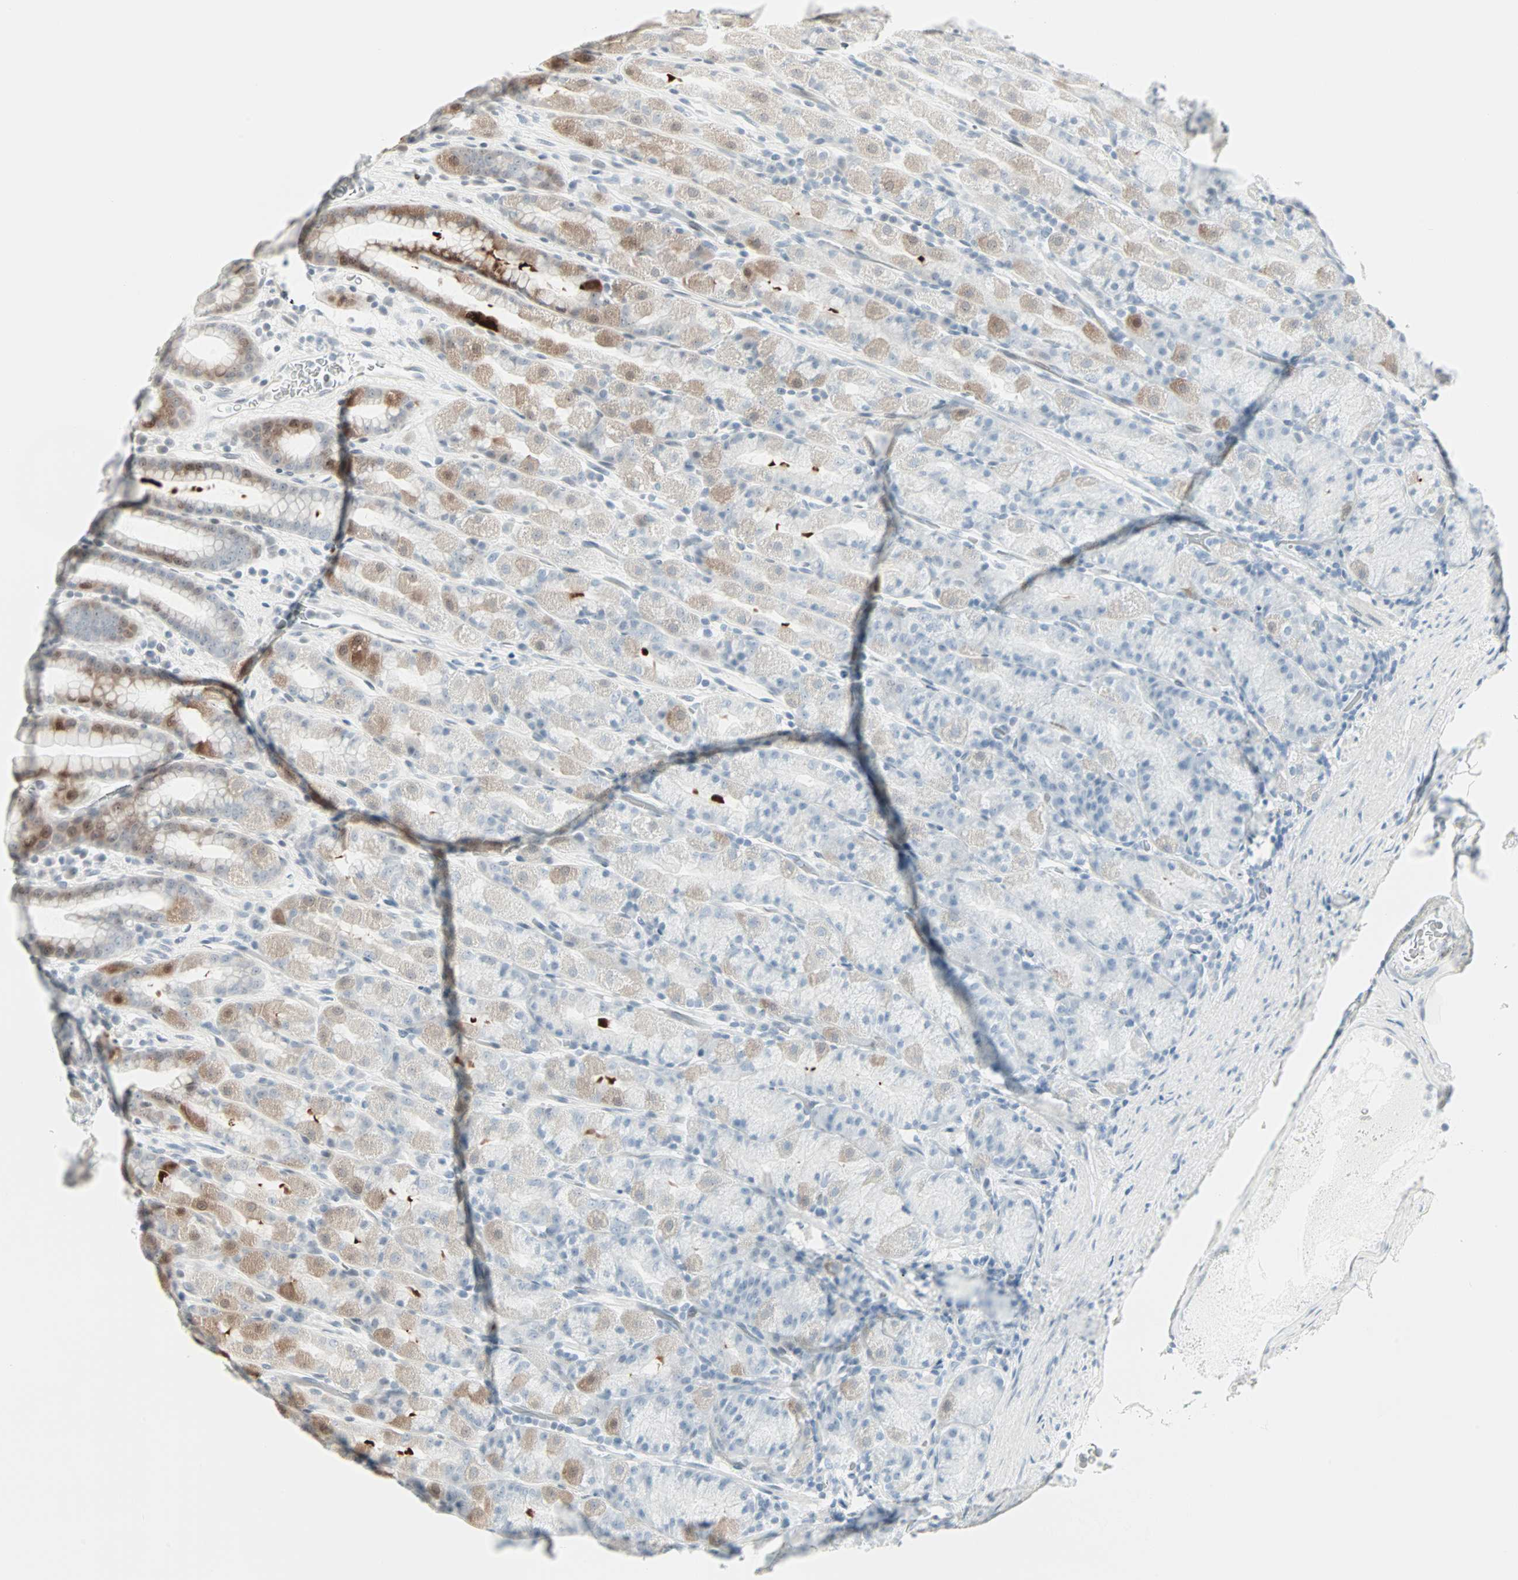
{"staining": {"intensity": "moderate", "quantity": "<25%", "location": "cytoplasmic/membranous,nuclear"}, "tissue": "stomach", "cell_type": "Glandular cells", "image_type": "normal", "snomed": [{"axis": "morphology", "description": "Normal tissue, NOS"}, {"axis": "topography", "description": "Stomach, upper"}], "caption": "DAB (3,3'-diaminobenzidine) immunohistochemical staining of normal human stomach shows moderate cytoplasmic/membranous,nuclear protein staining in about <25% of glandular cells.", "gene": "CBLC", "patient": {"sex": "male", "age": 68}}